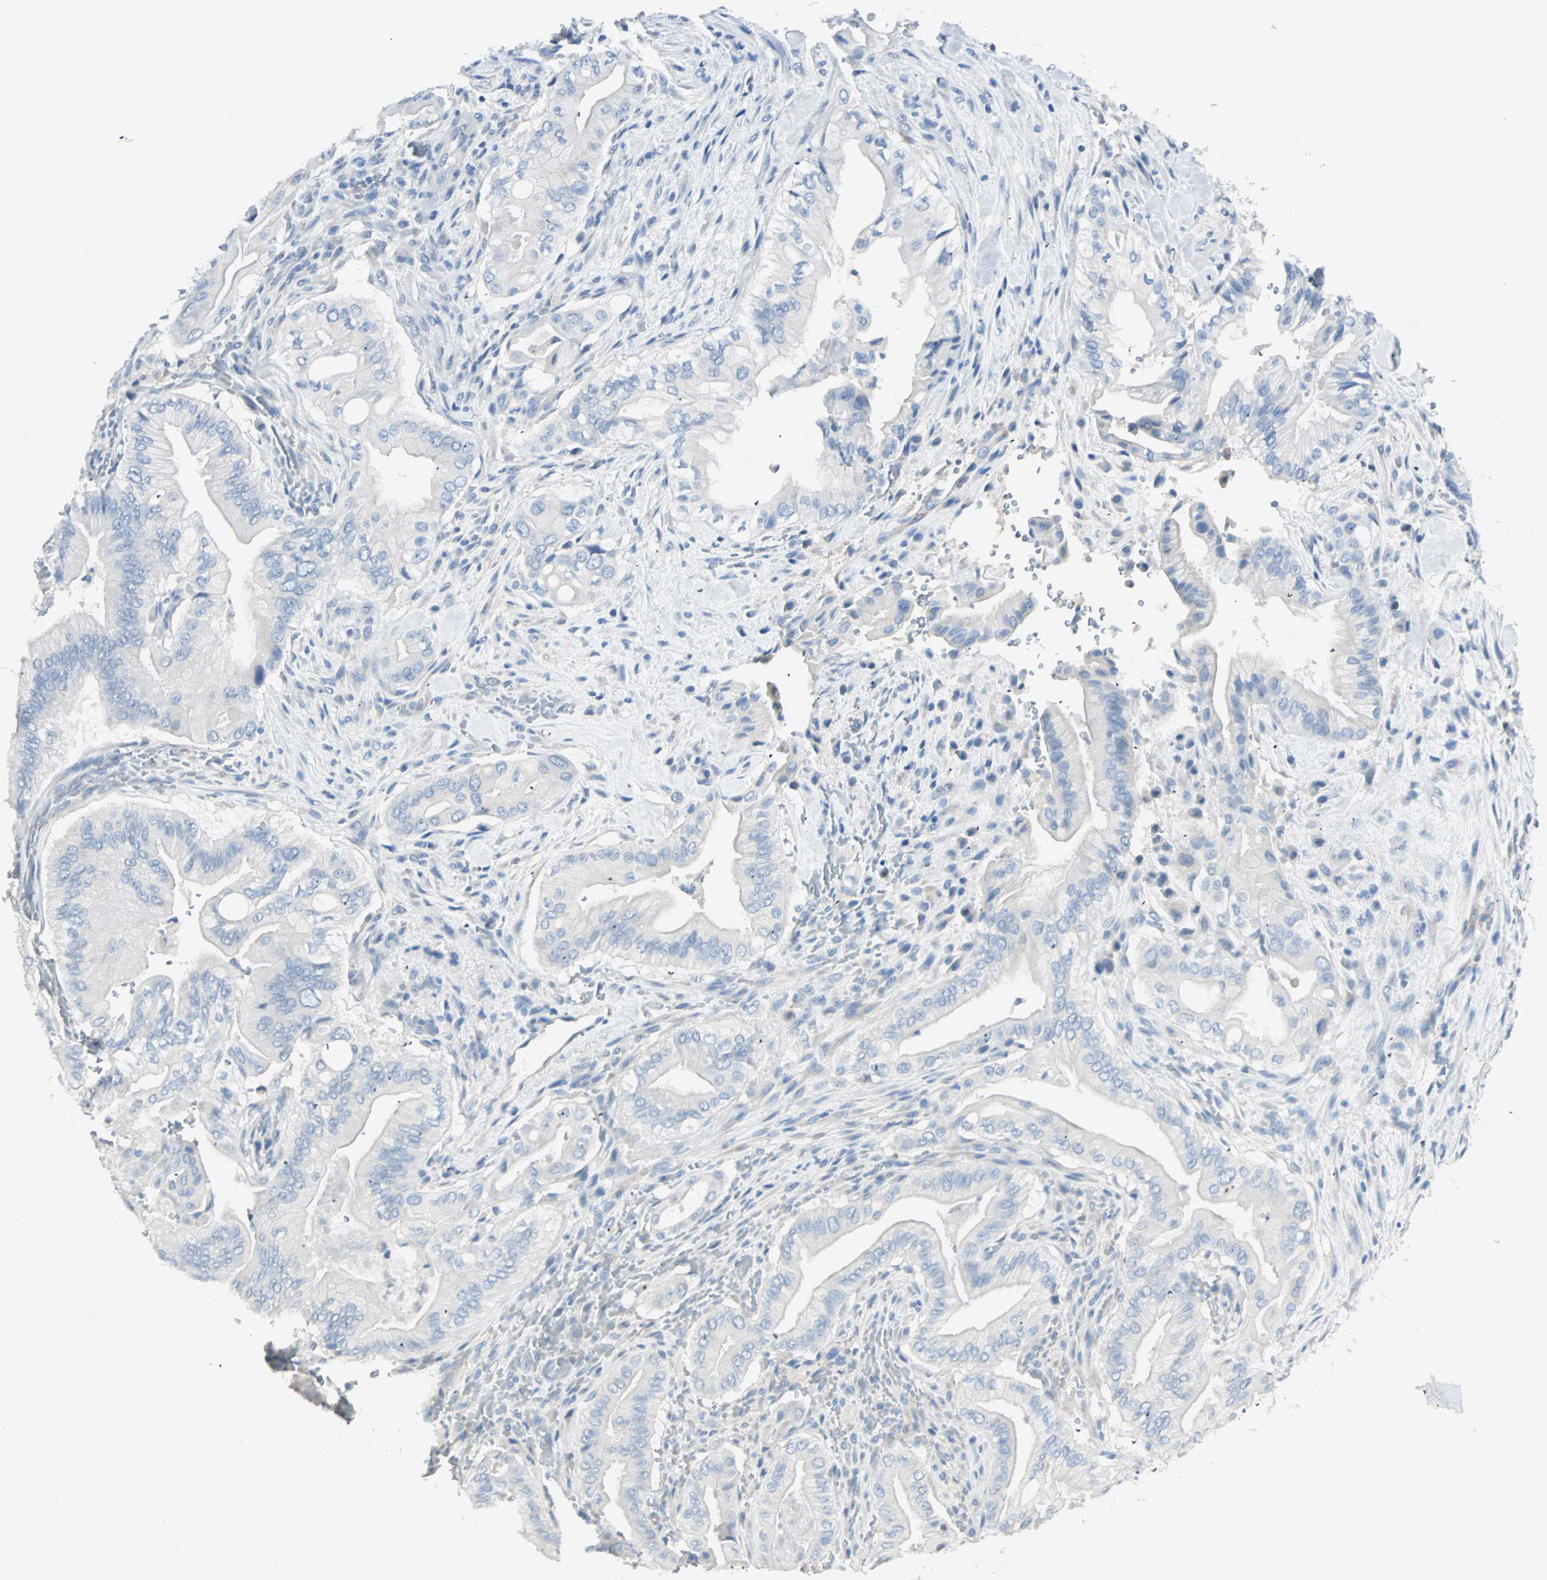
{"staining": {"intensity": "negative", "quantity": "none", "location": "none"}, "tissue": "liver cancer", "cell_type": "Tumor cells", "image_type": "cancer", "snomed": [{"axis": "morphology", "description": "Cholangiocarcinoma"}, {"axis": "topography", "description": "Liver"}], "caption": "An IHC photomicrograph of cholangiocarcinoma (liver) is shown. There is no staining in tumor cells of cholangiocarcinoma (liver).", "gene": "ATF6", "patient": {"sex": "female", "age": 68}}